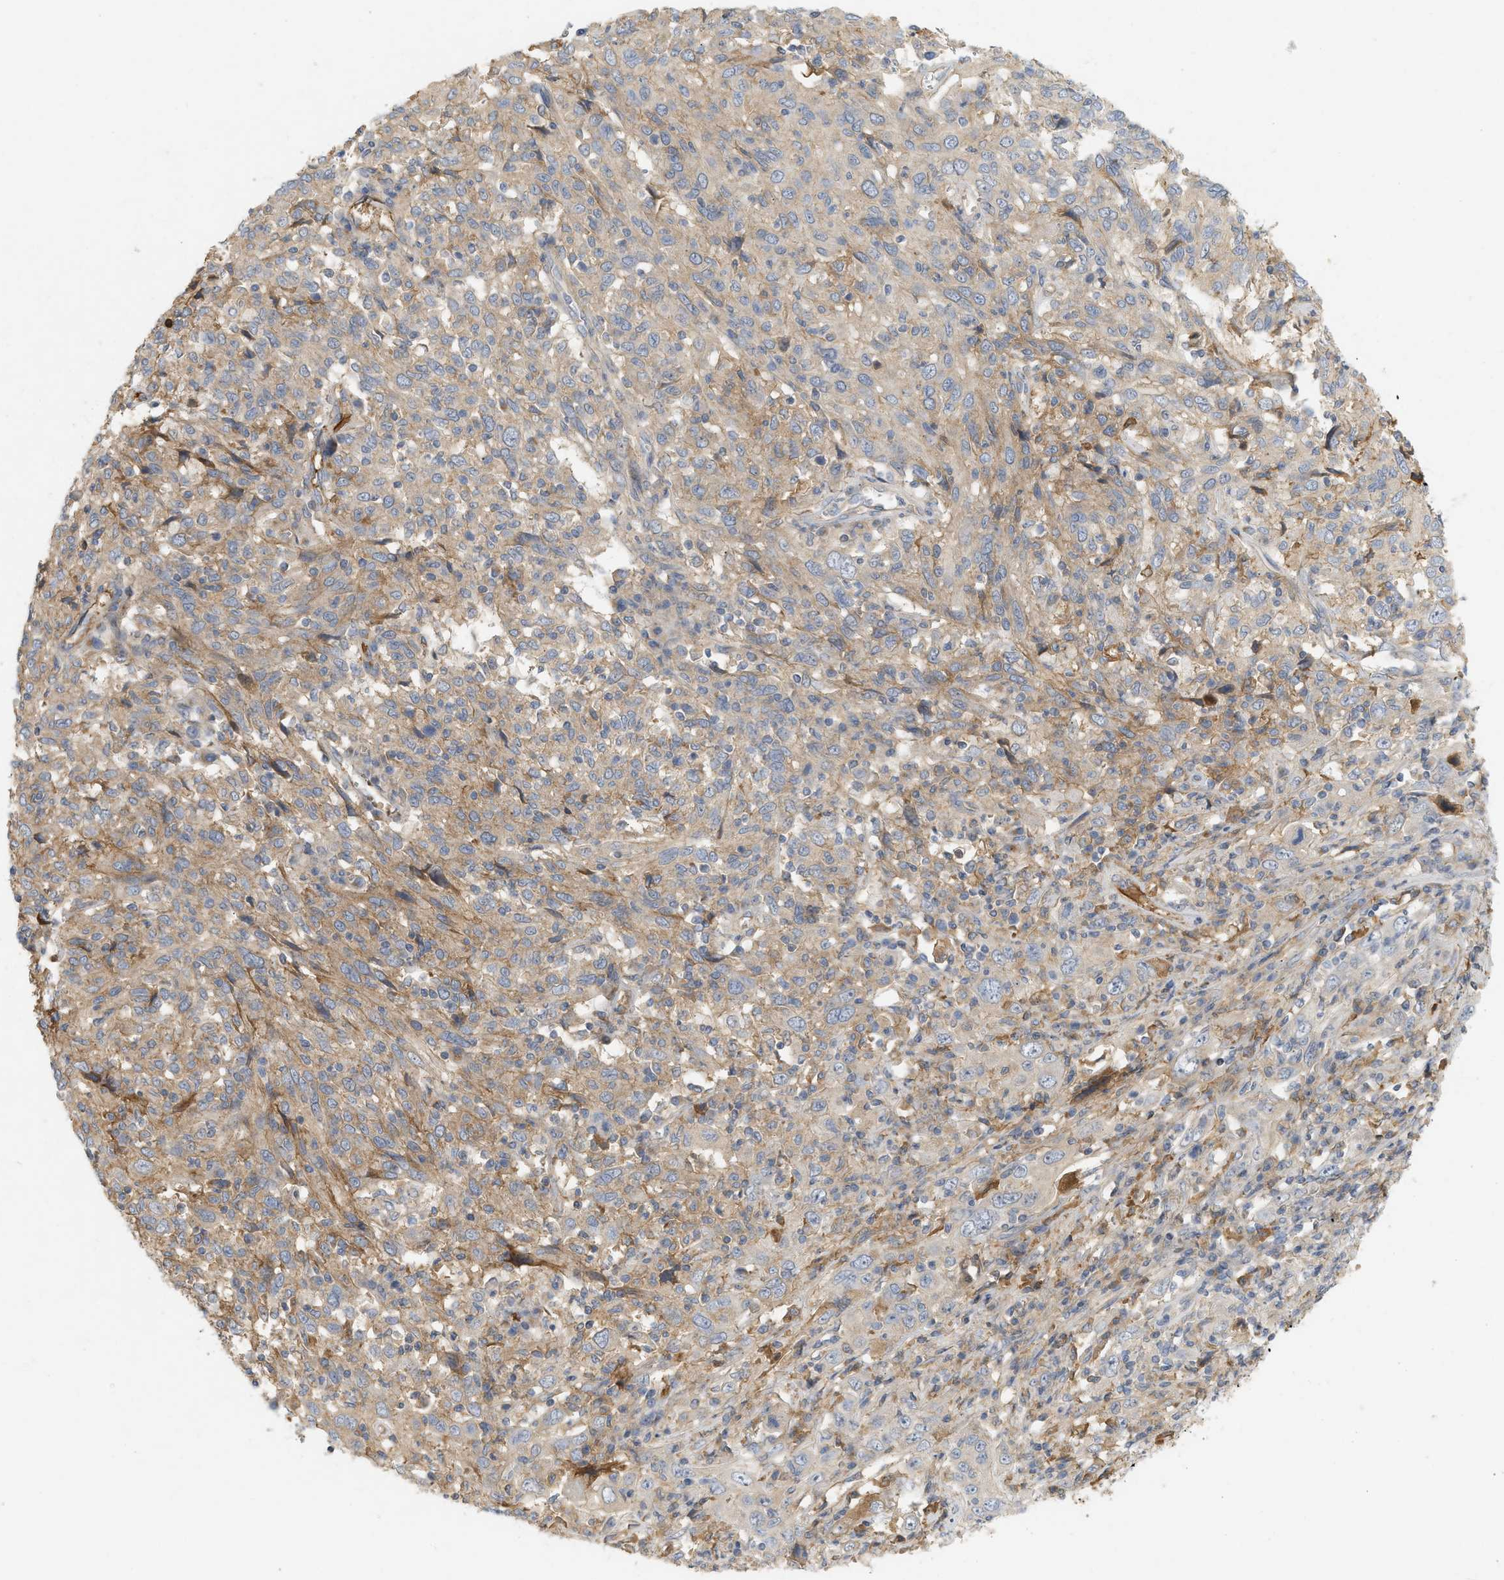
{"staining": {"intensity": "moderate", "quantity": ">75%", "location": "cytoplasmic/membranous"}, "tissue": "cervical cancer", "cell_type": "Tumor cells", "image_type": "cancer", "snomed": [{"axis": "morphology", "description": "Squamous cell carcinoma, NOS"}, {"axis": "topography", "description": "Cervix"}], "caption": "Immunohistochemistry (IHC) (DAB) staining of cervical squamous cell carcinoma shows moderate cytoplasmic/membranous protein expression in about >75% of tumor cells.", "gene": "F8", "patient": {"sex": "female", "age": 46}}